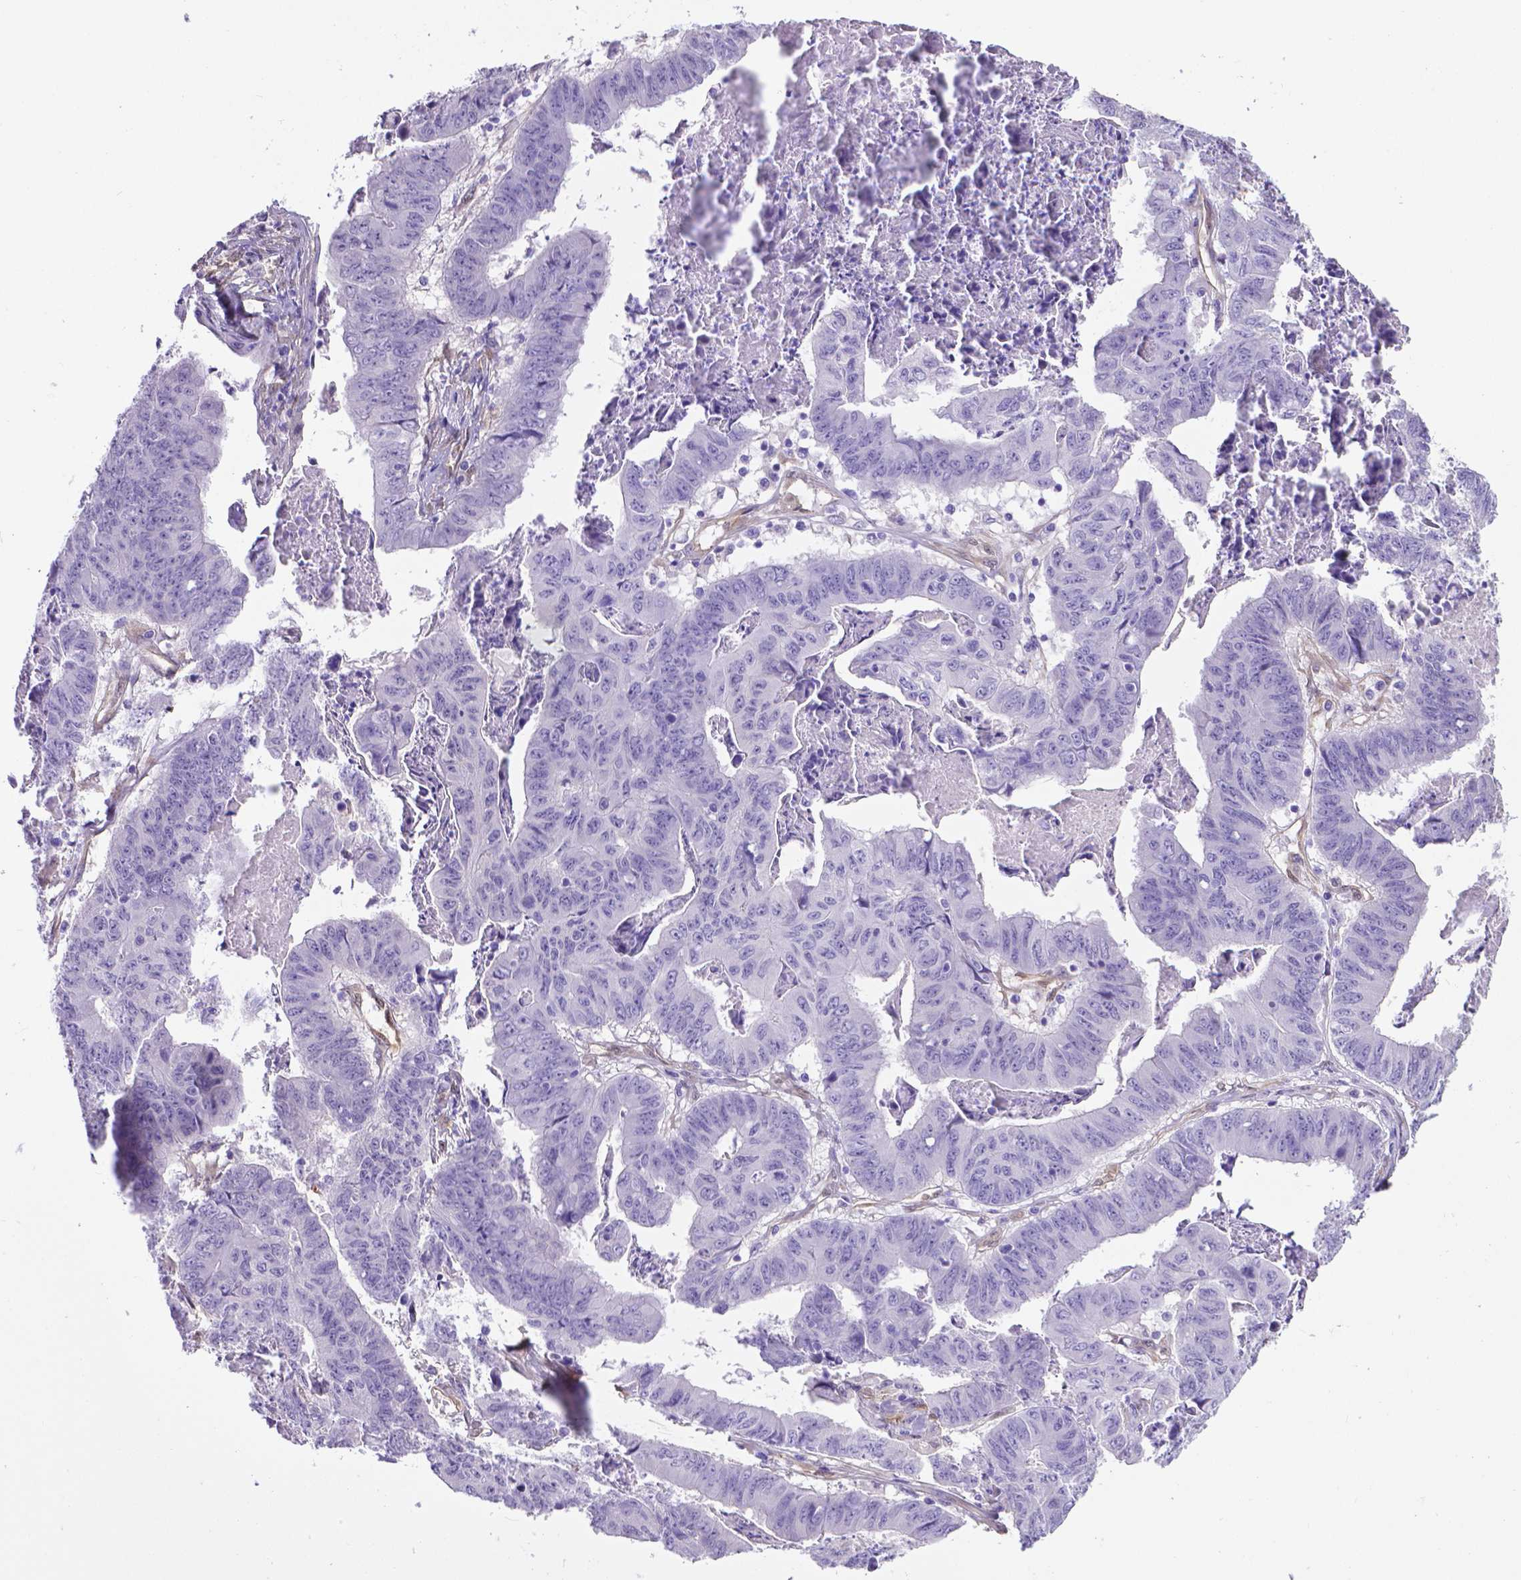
{"staining": {"intensity": "negative", "quantity": "none", "location": "none"}, "tissue": "stomach cancer", "cell_type": "Tumor cells", "image_type": "cancer", "snomed": [{"axis": "morphology", "description": "Adenocarcinoma, NOS"}, {"axis": "topography", "description": "Stomach, lower"}], "caption": "Image shows no protein expression in tumor cells of adenocarcinoma (stomach) tissue.", "gene": "CLIC4", "patient": {"sex": "male", "age": 77}}